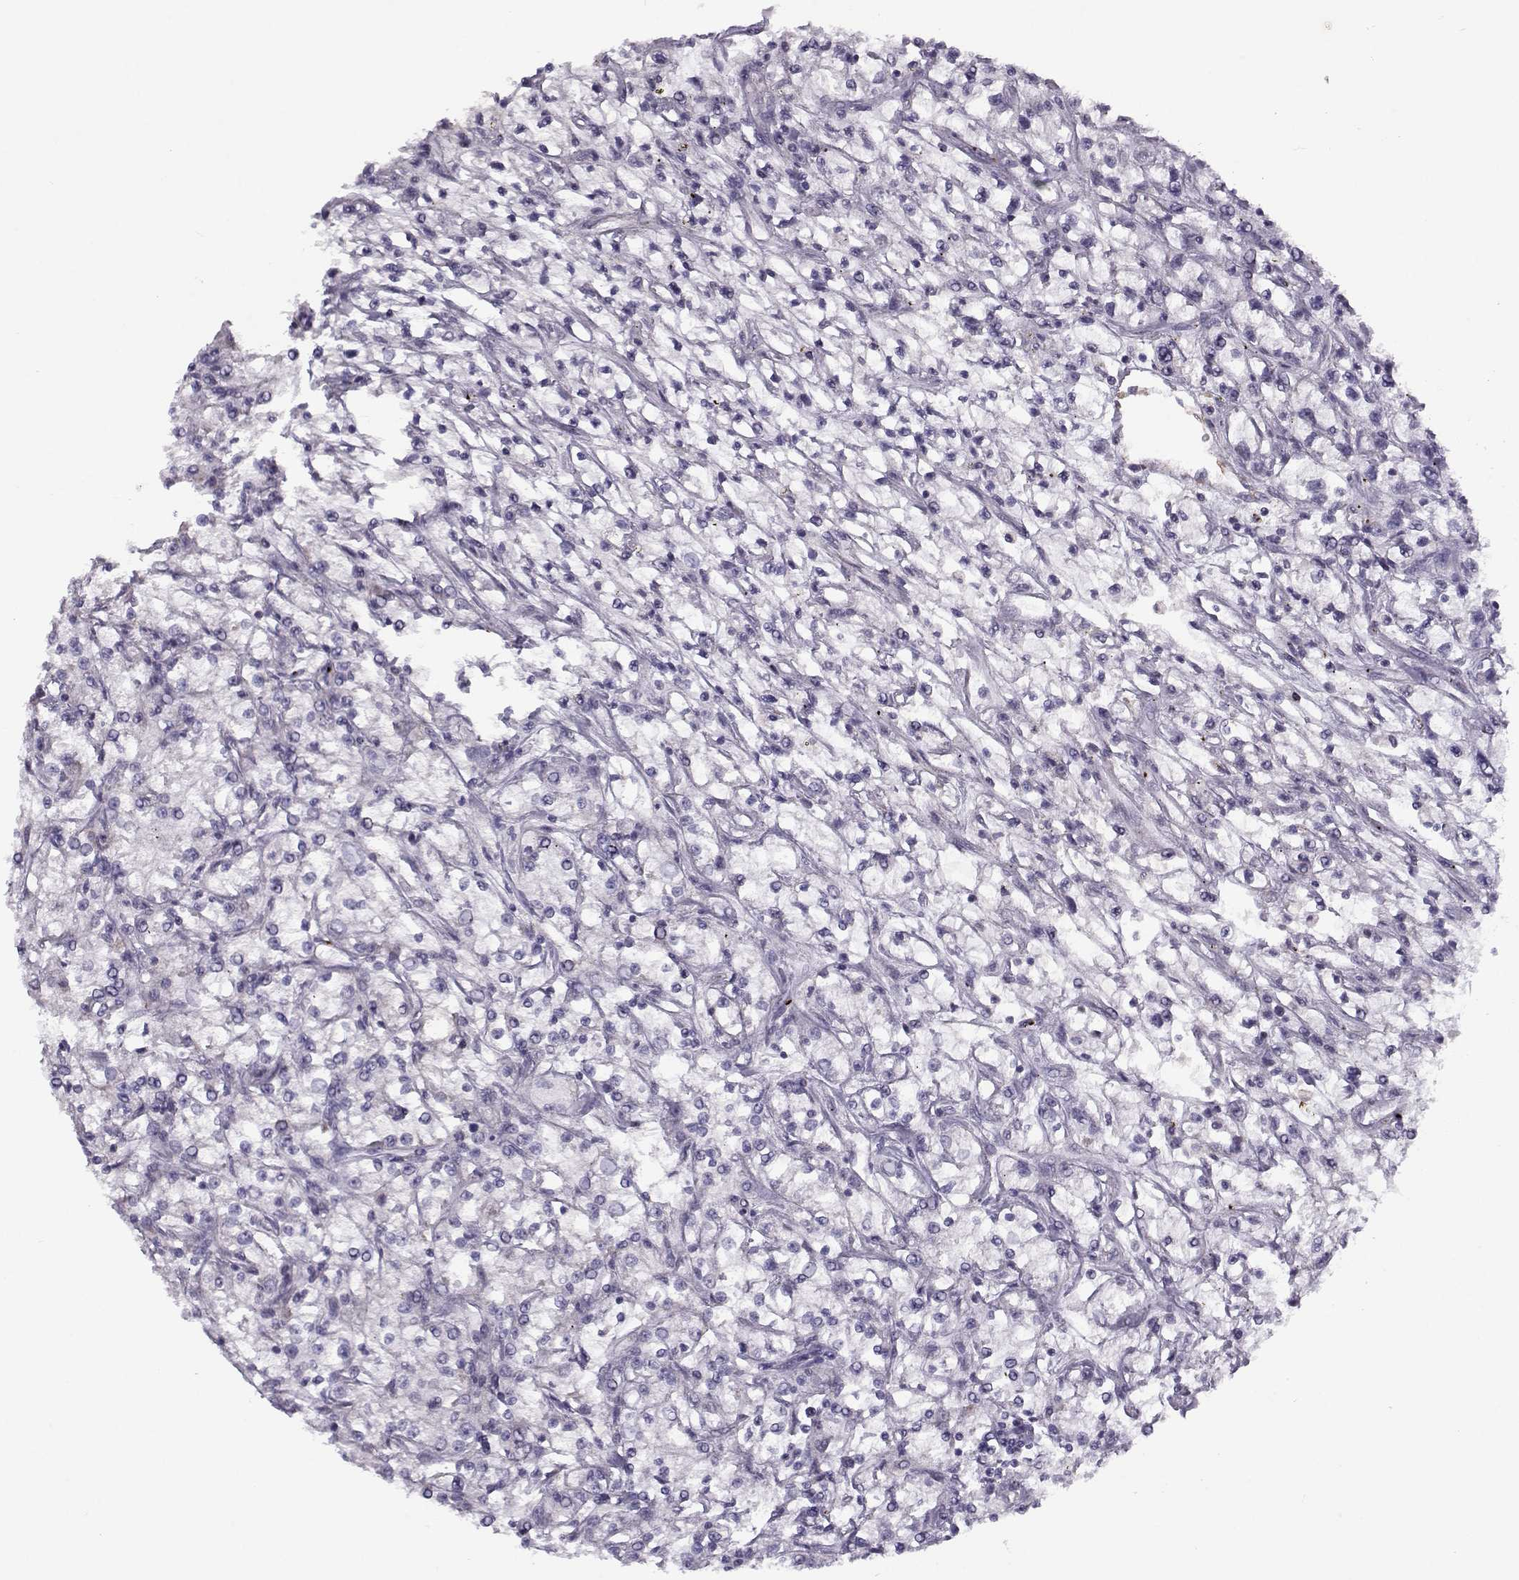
{"staining": {"intensity": "negative", "quantity": "none", "location": "none"}, "tissue": "renal cancer", "cell_type": "Tumor cells", "image_type": "cancer", "snomed": [{"axis": "morphology", "description": "Adenocarcinoma, NOS"}, {"axis": "topography", "description": "Kidney"}], "caption": "Human renal adenocarcinoma stained for a protein using immunohistochemistry demonstrates no expression in tumor cells.", "gene": "KLF17", "patient": {"sex": "female", "age": 59}}